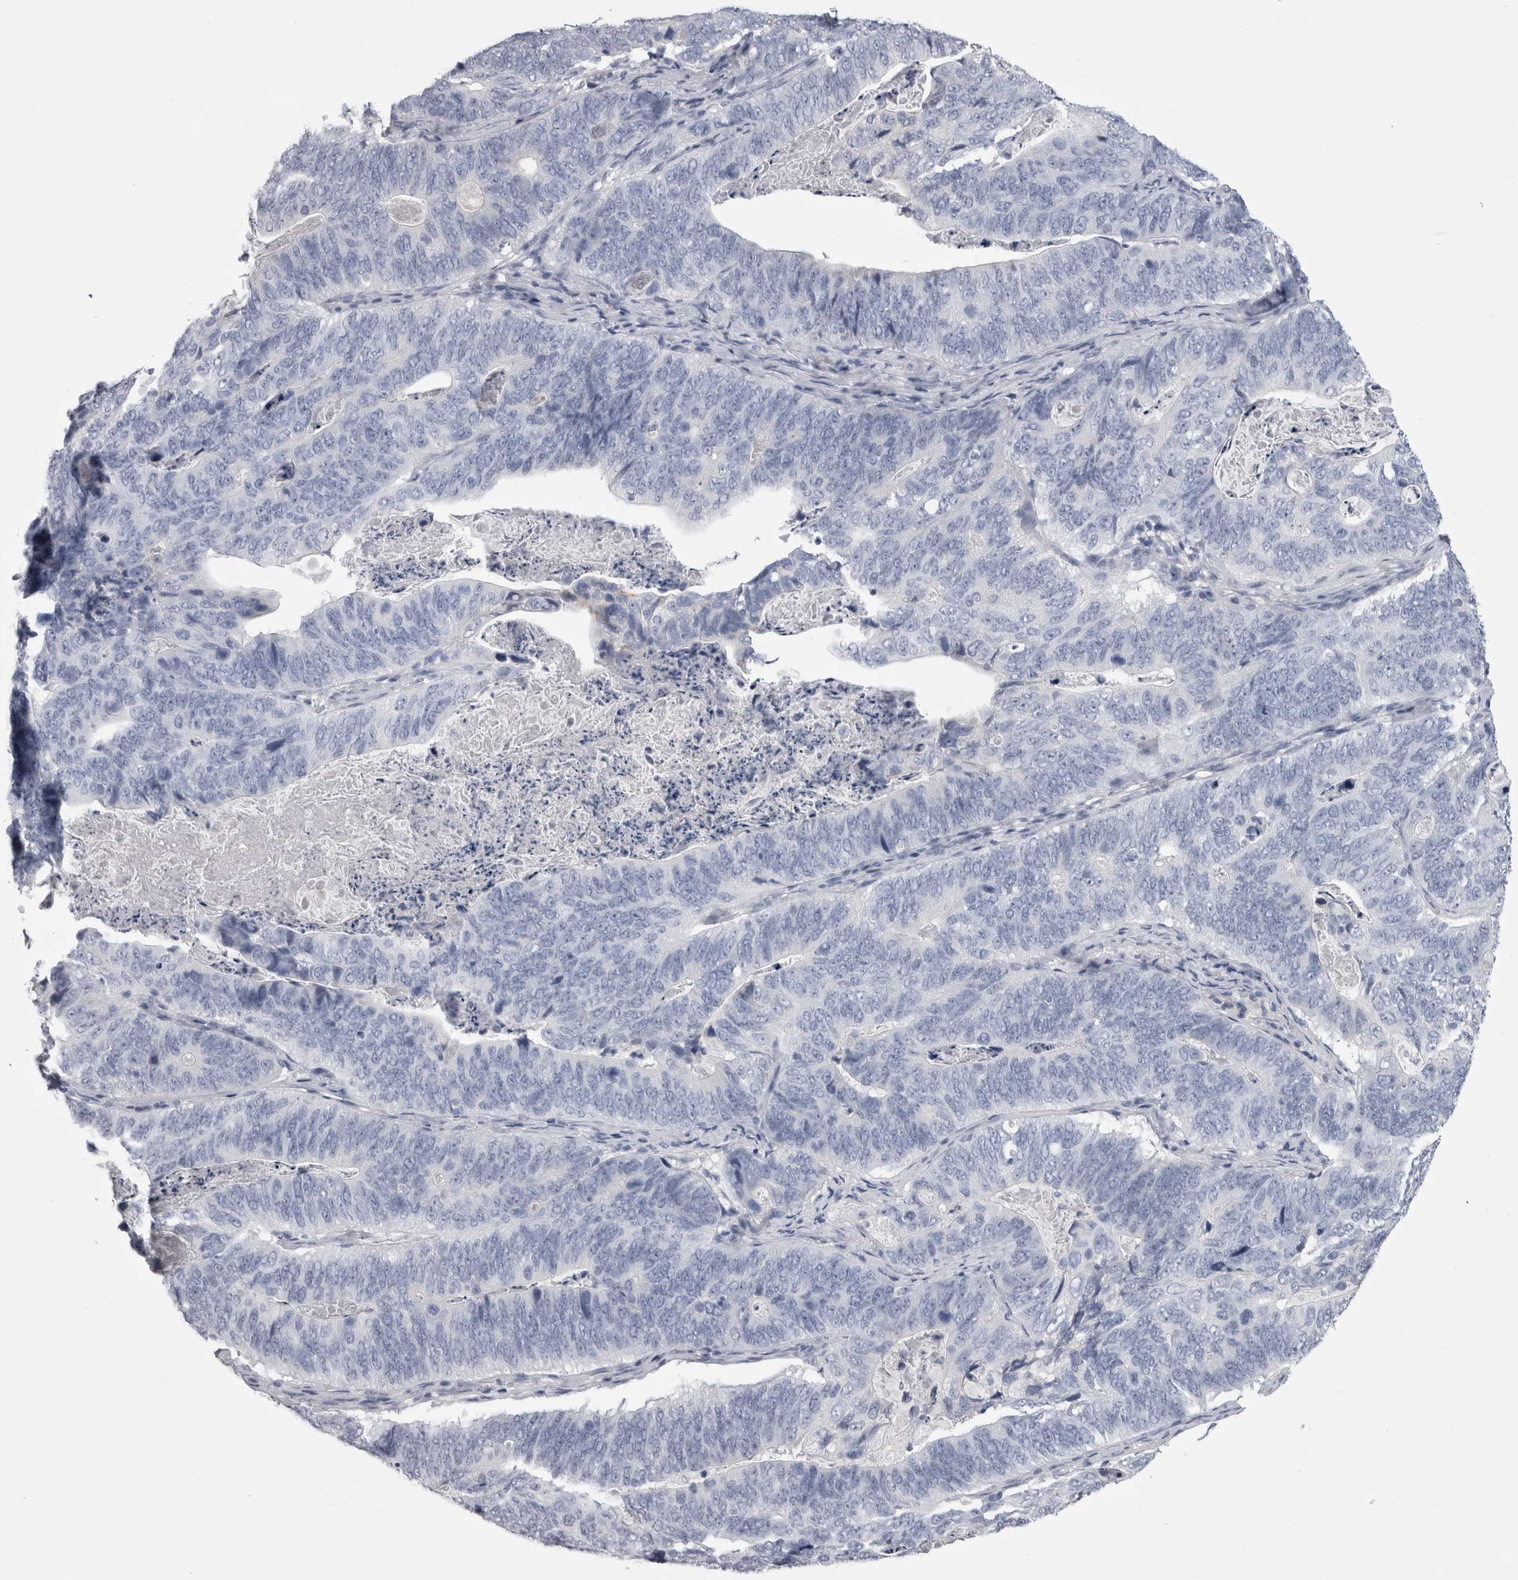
{"staining": {"intensity": "negative", "quantity": "none", "location": "none"}, "tissue": "stomach cancer", "cell_type": "Tumor cells", "image_type": "cancer", "snomed": [{"axis": "morphology", "description": "Normal tissue, NOS"}, {"axis": "morphology", "description": "Adenocarcinoma, NOS"}, {"axis": "topography", "description": "Stomach"}], "caption": "The image demonstrates no staining of tumor cells in stomach cancer.", "gene": "AFMID", "patient": {"sex": "female", "age": 89}}